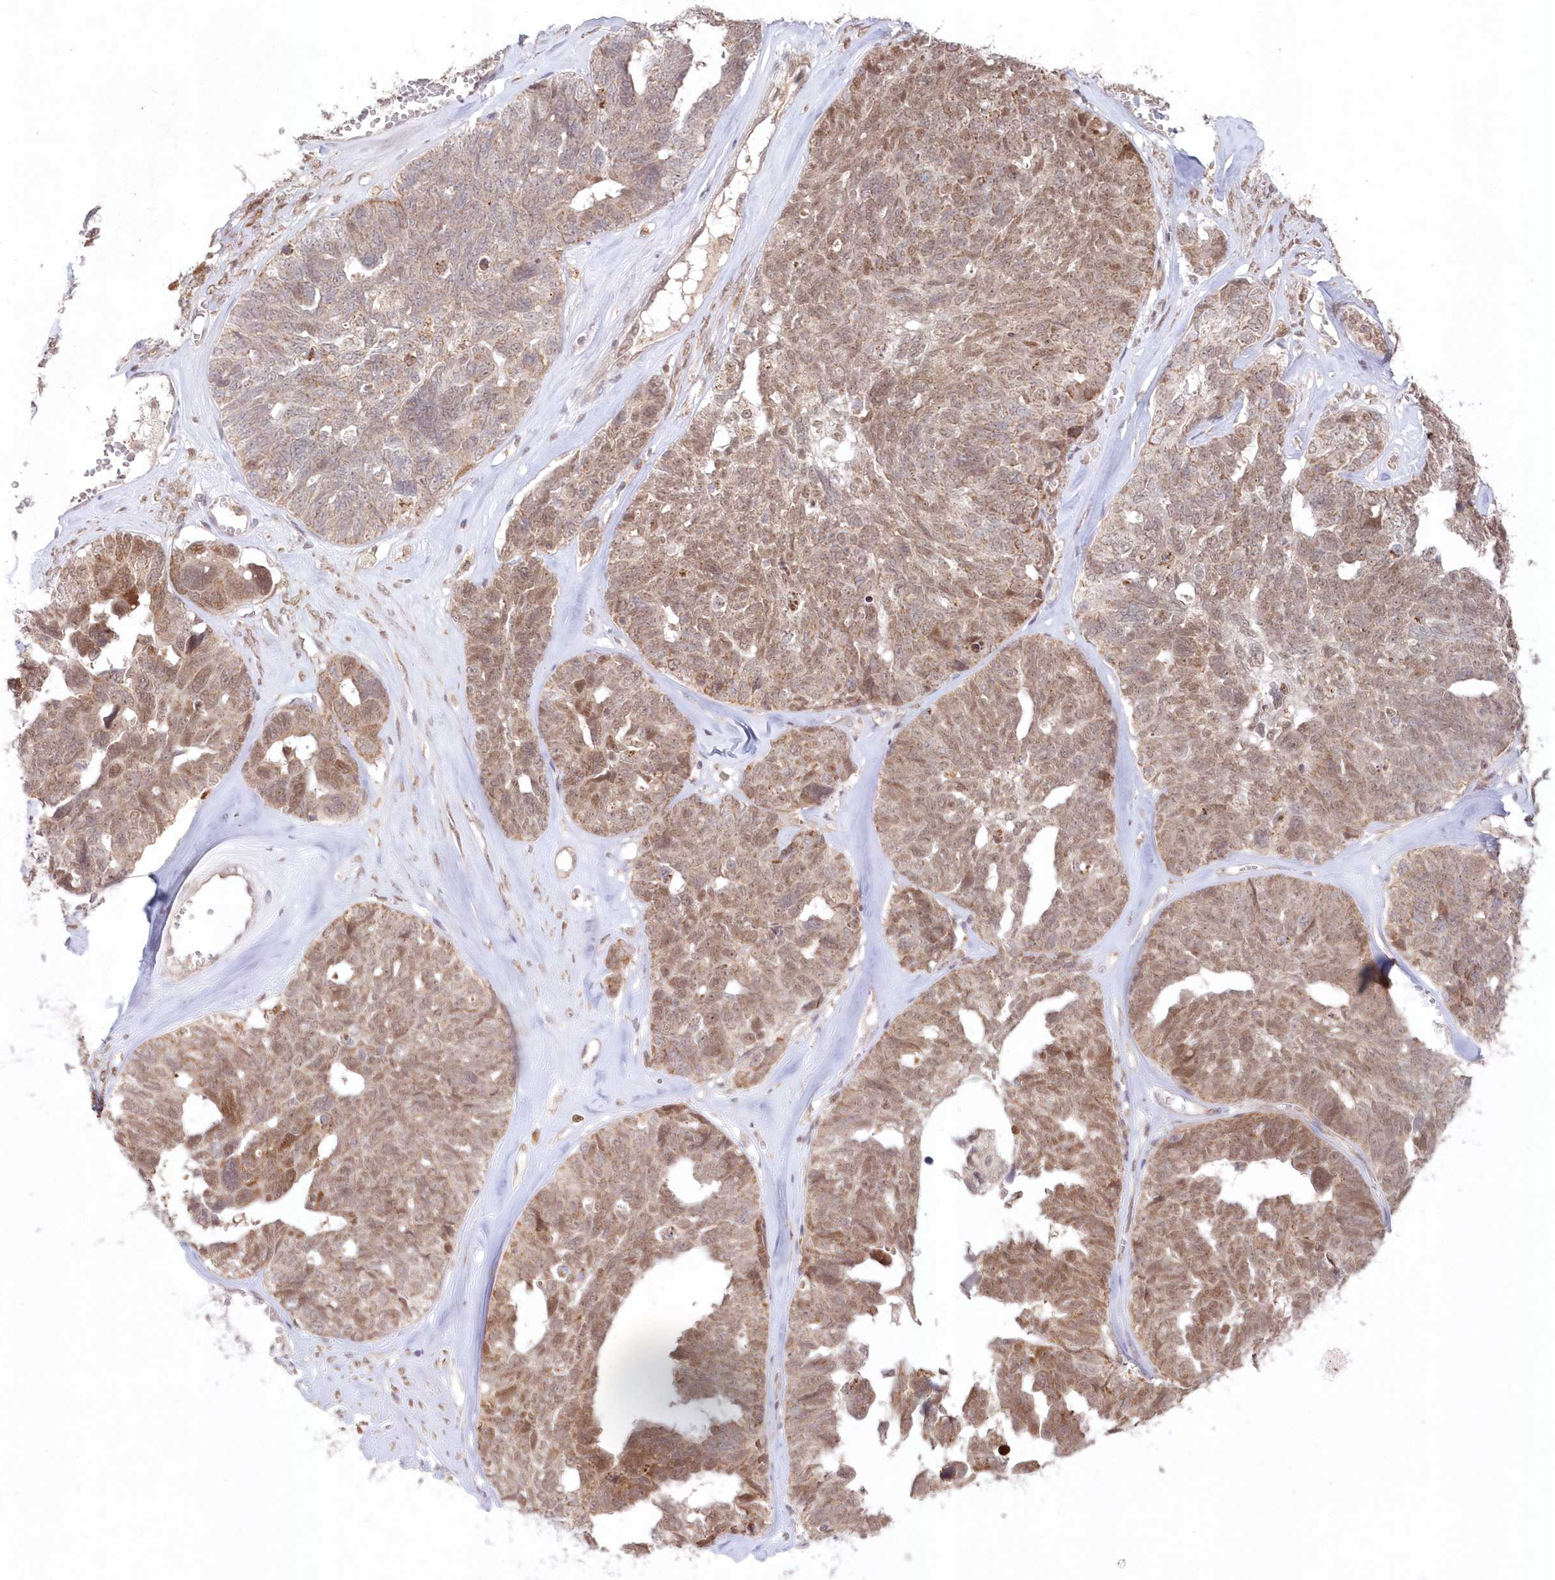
{"staining": {"intensity": "moderate", "quantity": "25%-75%", "location": "cytoplasmic/membranous,nuclear"}, "tissue": "ovarian cancer", "cell_type": "Tumor cells", "image_type": "cancer", "snomed": [{"axis": "morphology", "description": "Cystadenocarcinoma, serous, NOS"}, {"axis": "topography", "description": "Ovary"}], "caption": "Ovarian cancer tissue exhibits moderate cytoplasmic/membranous and nuclear staining in approximately 25%-75% of tumor cells, visualized by immunohistochemistry.", "gene": "ASCC1", "patient": {"sex": "female", "age": 79}}